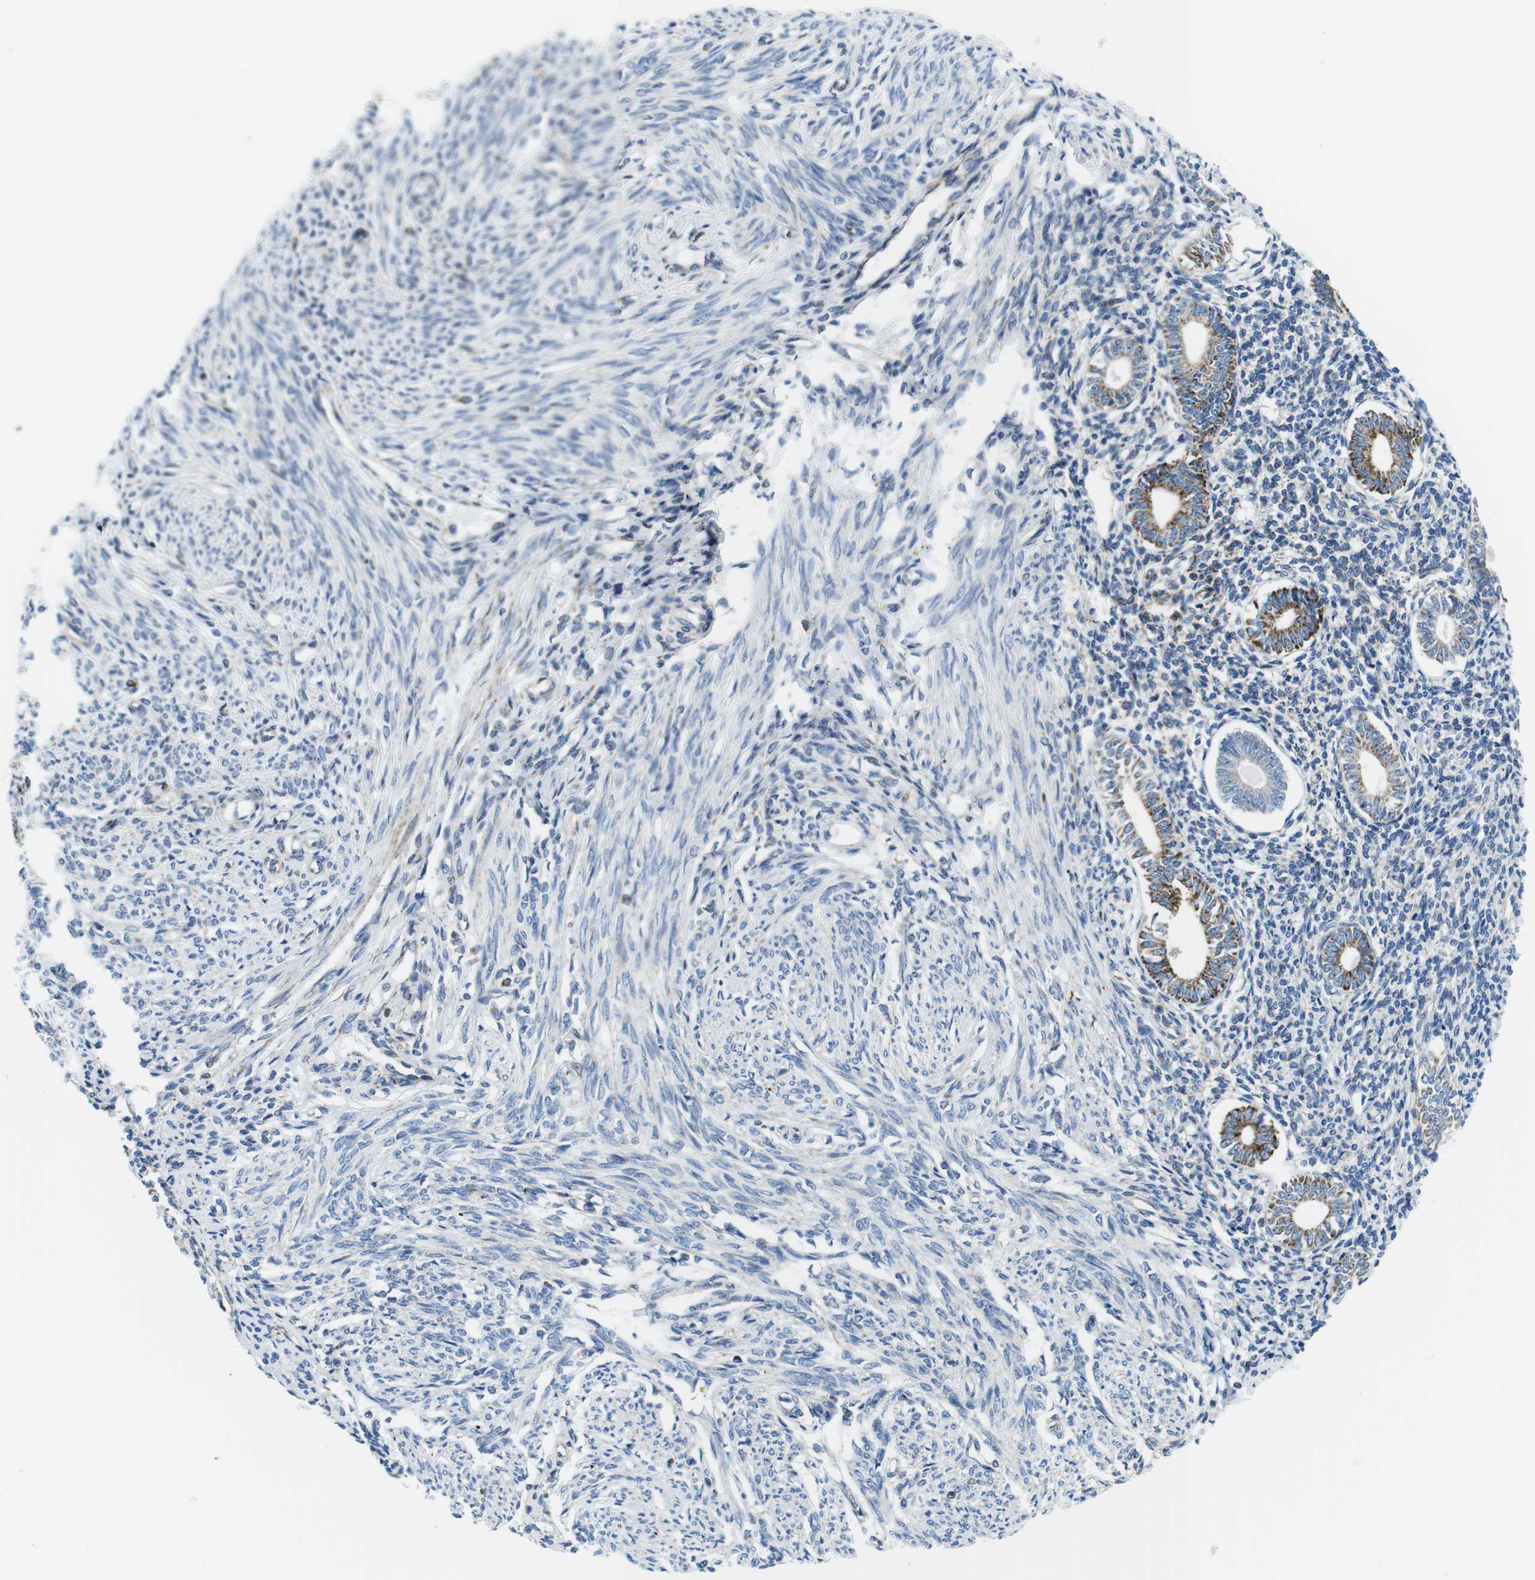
{"staining": {"intensity": "moderate", "quantity": "25%-75%", "location": "cytoplasmic/membranous"}, "tissue": "endometrium", "cell_type": "Cells in endometrial stroma", "image_type": "normal", "snomed": [{"axis": "morphology", "description": "Normal tissue, NOS"}, {"axis": "topography", "description": "Endometrium"}], "caption": "Immunohistochemistry of unremarkable endometrium shows medium levels of moderate cytoplasmic/membranous positivity in about 25%-75% of cells in endometrial stroma. (Brightfield microscopy of DAB IHC at high magnification).", "gene": "KCNE3", "patient": {"sex": "female", "age": 71}}